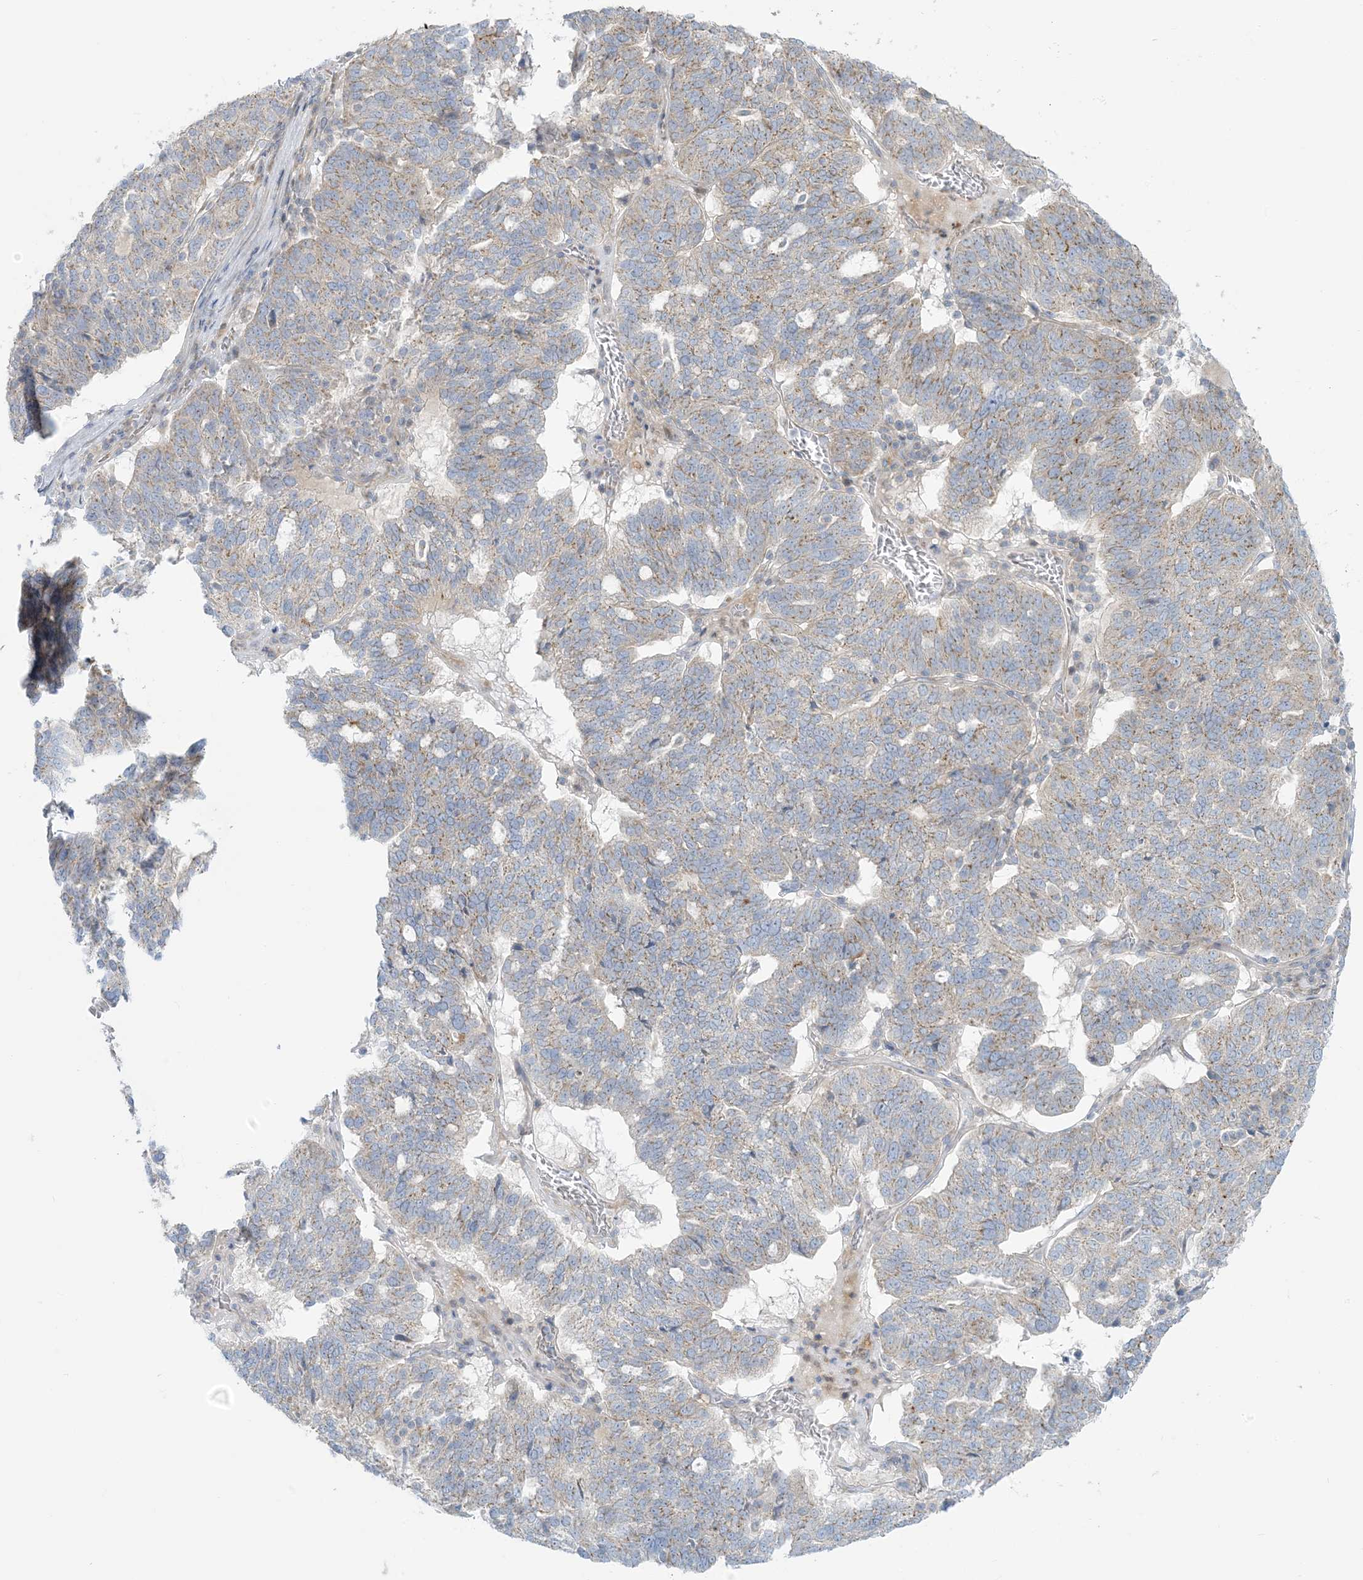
{"staining": {"intensity": "moderate", "quantity": "25%-75%", "location": "cytoplasmic/membranous"}, "tissue": "ovarian cancer", "cell_type": "Tumor cells", "image_type": "cancer", "snomed": [{"axis": "morphology", "description": "Cystadenocarcinoma, serous, NOS"}, {"axis": "topography", "description": "Ovary"}], "caption": "Human serous cystadenocarcinoma (ovarian) stained for a protein (brown) demonstrates moderate cytoplasmic/membranous positive expression in about 25%-75% of tumor cells.", "gene": "AFTPH", "patient": {"sex": "female", "age": 59}}